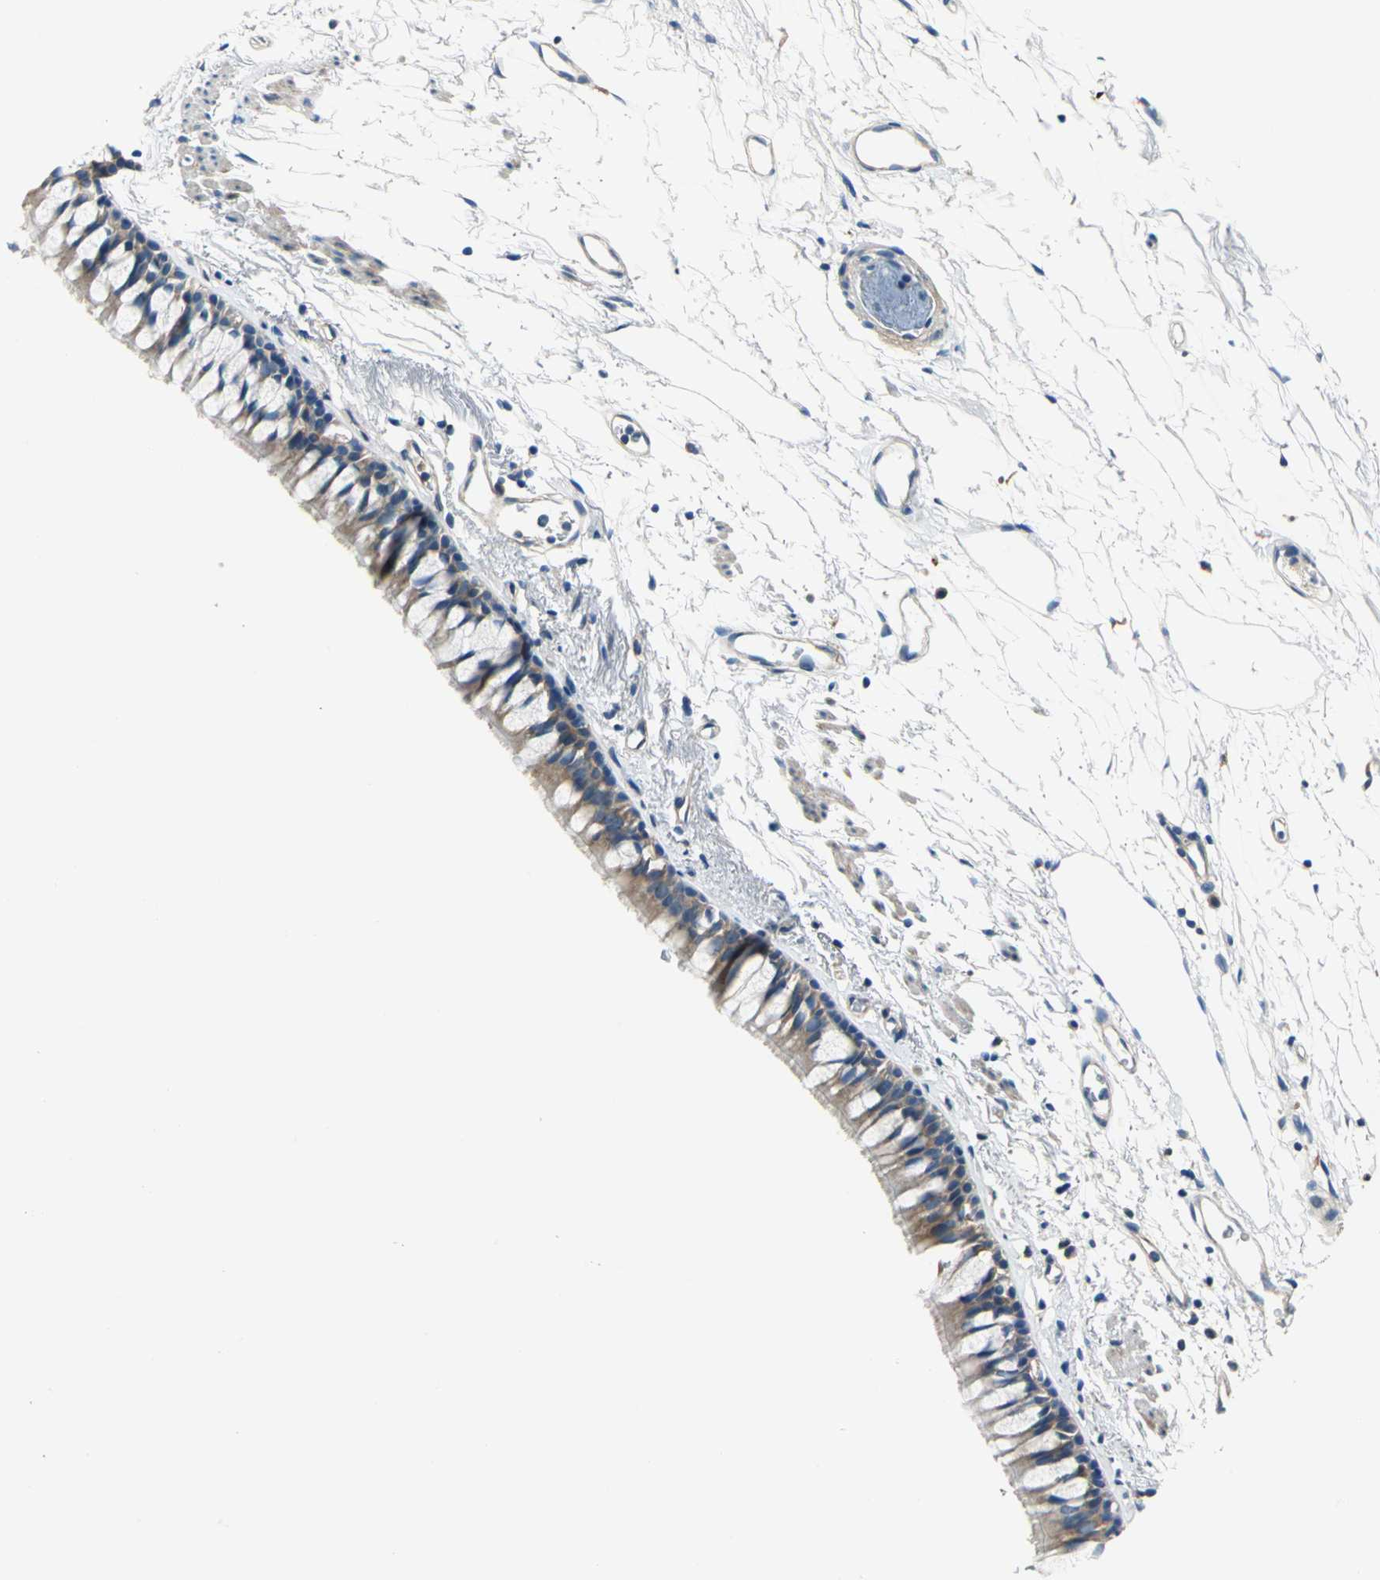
{"staining": {"intensity": "moderate", "quantity": ">75%", "location": "cytoplasmic/membranous"}, "tissue": "bronchus", "cell_type": "Respiratory epithelial cells", "image_type": "normal", "snomed": [{"axis": "morphology", "description": "Normal tissue, NOS"}, {"axis": "topography", "description": "Bronchus"}], "caption": "Immunohistochemistry (IHC) micrograph of normal bronchus stained for a protein (brown), which reveals medium levels of moderate cytoplasmic/membranous staining in approximately >75% of respiratory epithelial cells.", "gene": "DDX3X", "patient": {"sex": "female", "age": 73}}